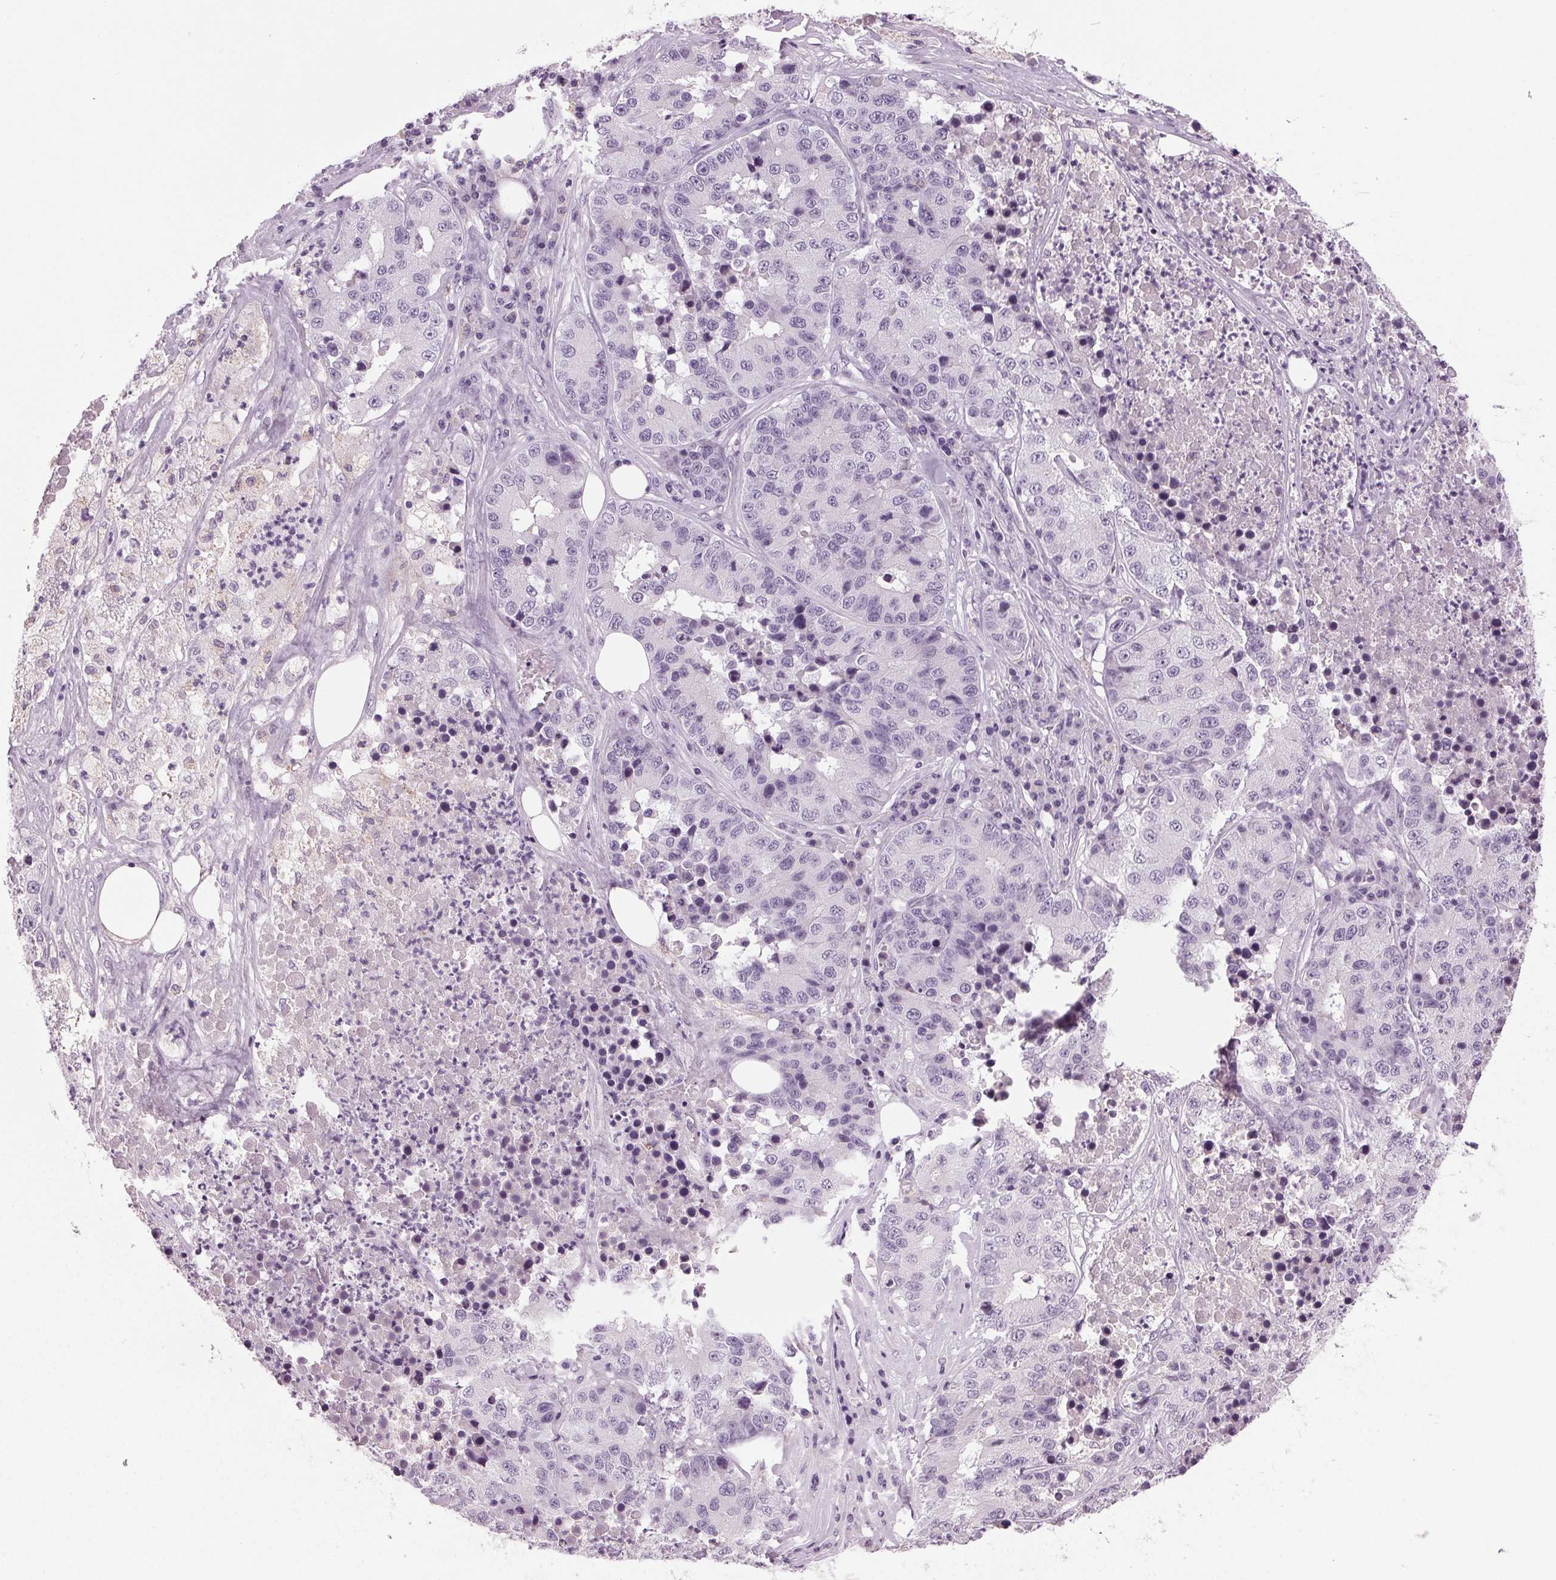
{"staining": {"intensity": "negative", "quantity": "none", "location": "none"}, "tissue": "stomach cancer", "cell_type": "Tumor cells", "image_type": "cancer", "snomed": [{"axis": "morphology", "description": "Adenocarcinoma, NOS"}, {"axis": "topography", "description": "Stomach"}], "caption": "Human stomach adenocarcinoma stained for a protein using immunohistochemistry (IHC) exhibits no staining in tumor cells.", "gene": "DNAH12", "patient": {"sex": "male", "age": 71}}